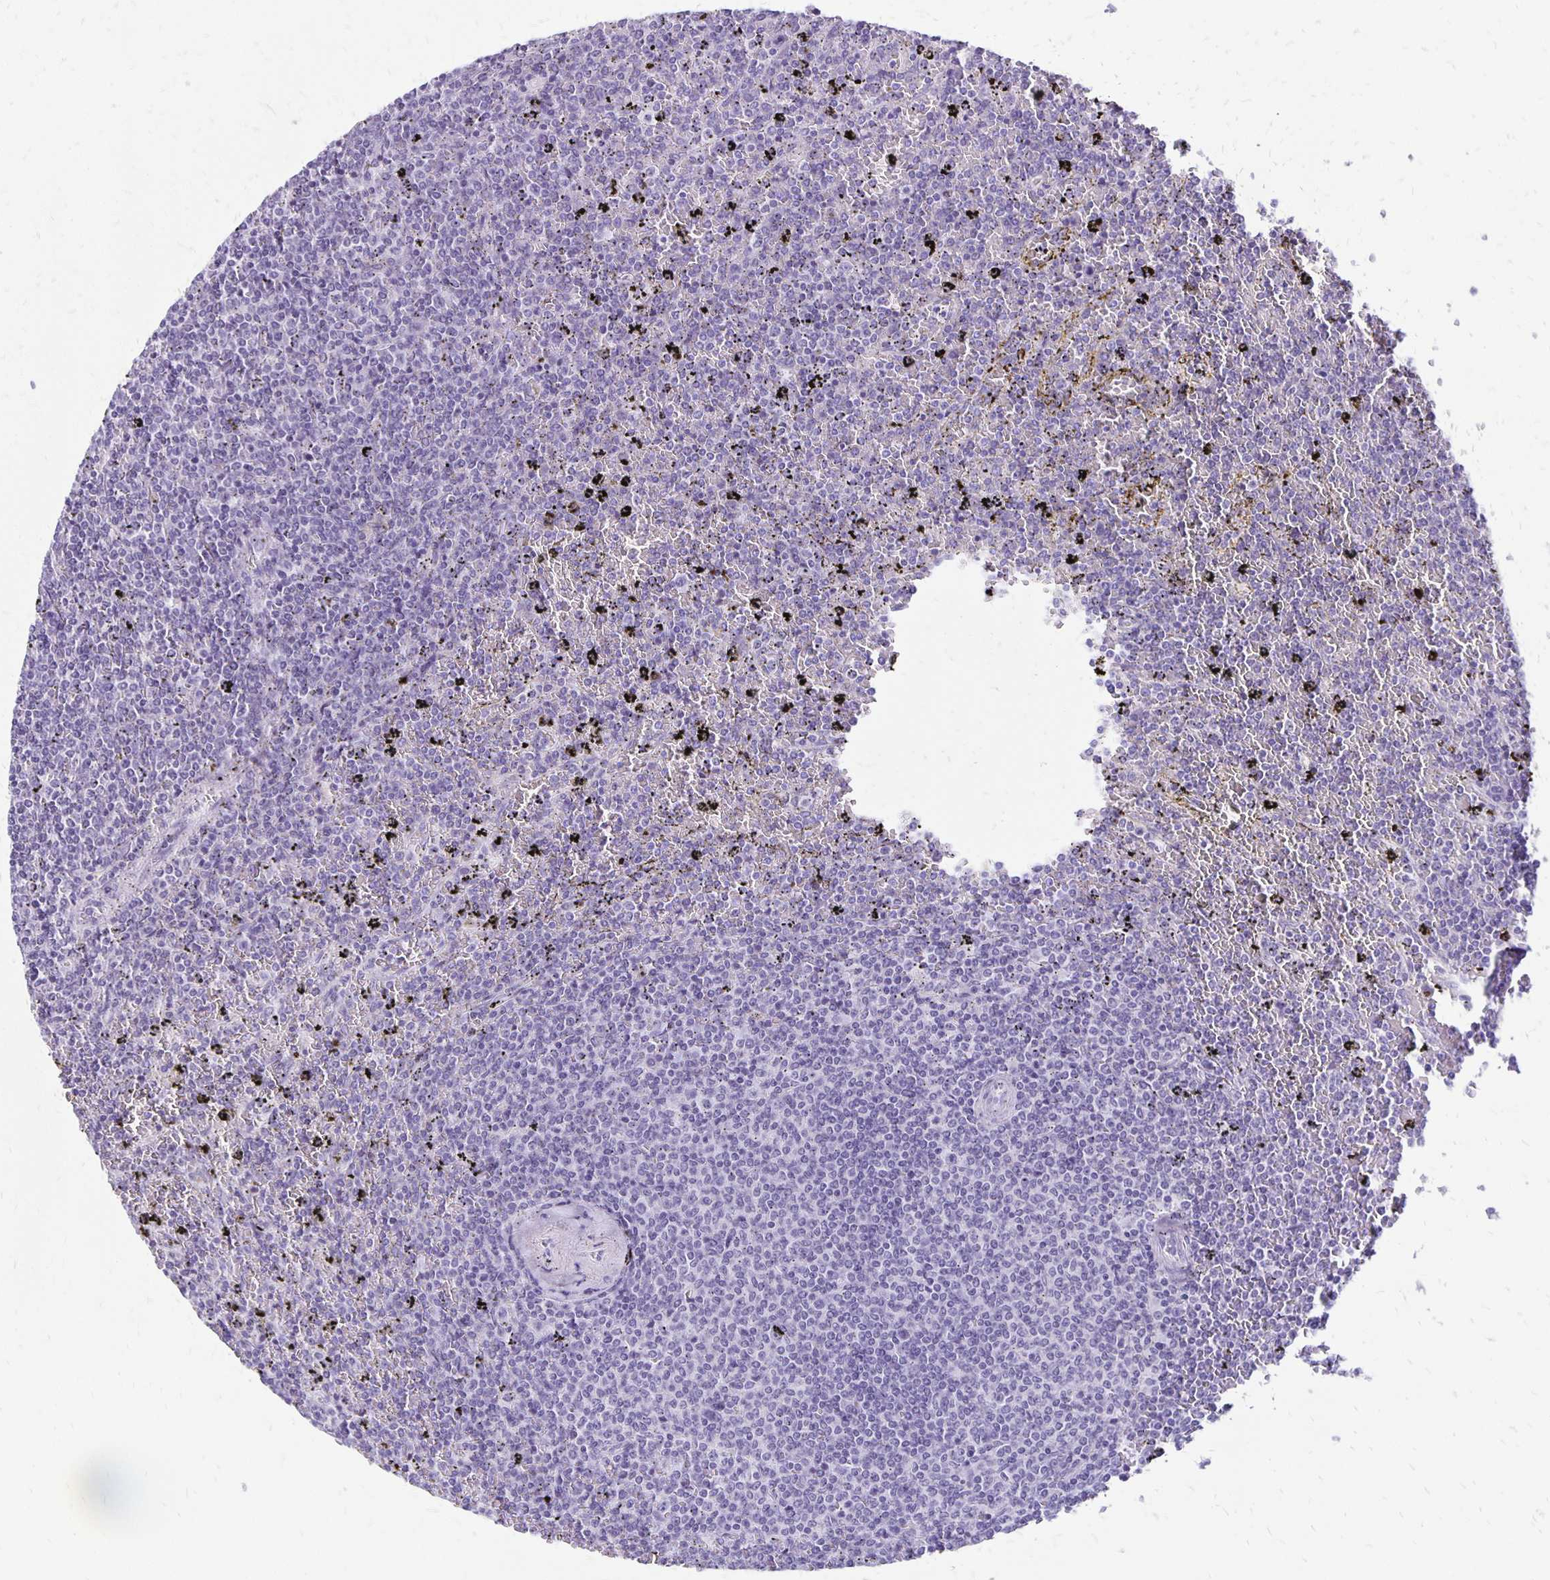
{"staining": {"intensity": "negative", "quantity": "none", "location": "none"}, "tissue": "lymphoma", "cell_type": "Tumor cells", "image_type": "cancer", "snomed": [{"axis": "morphology", "description": "Malignant lymphoma, non-Hodgkin's type, Low grade"}, {"axis": "topography", "description": "Spleen"}], "caption": "Immunohistochemistry photomicrograph of lymphoma stained for a protein (brown), which shows no positivity in tumor cells. (DAB immunohistochemistry visualized using brightfield microscopy, high magnification).", "gene": "ANKRD45", "patient": {"sex": "female", "age": 77}}